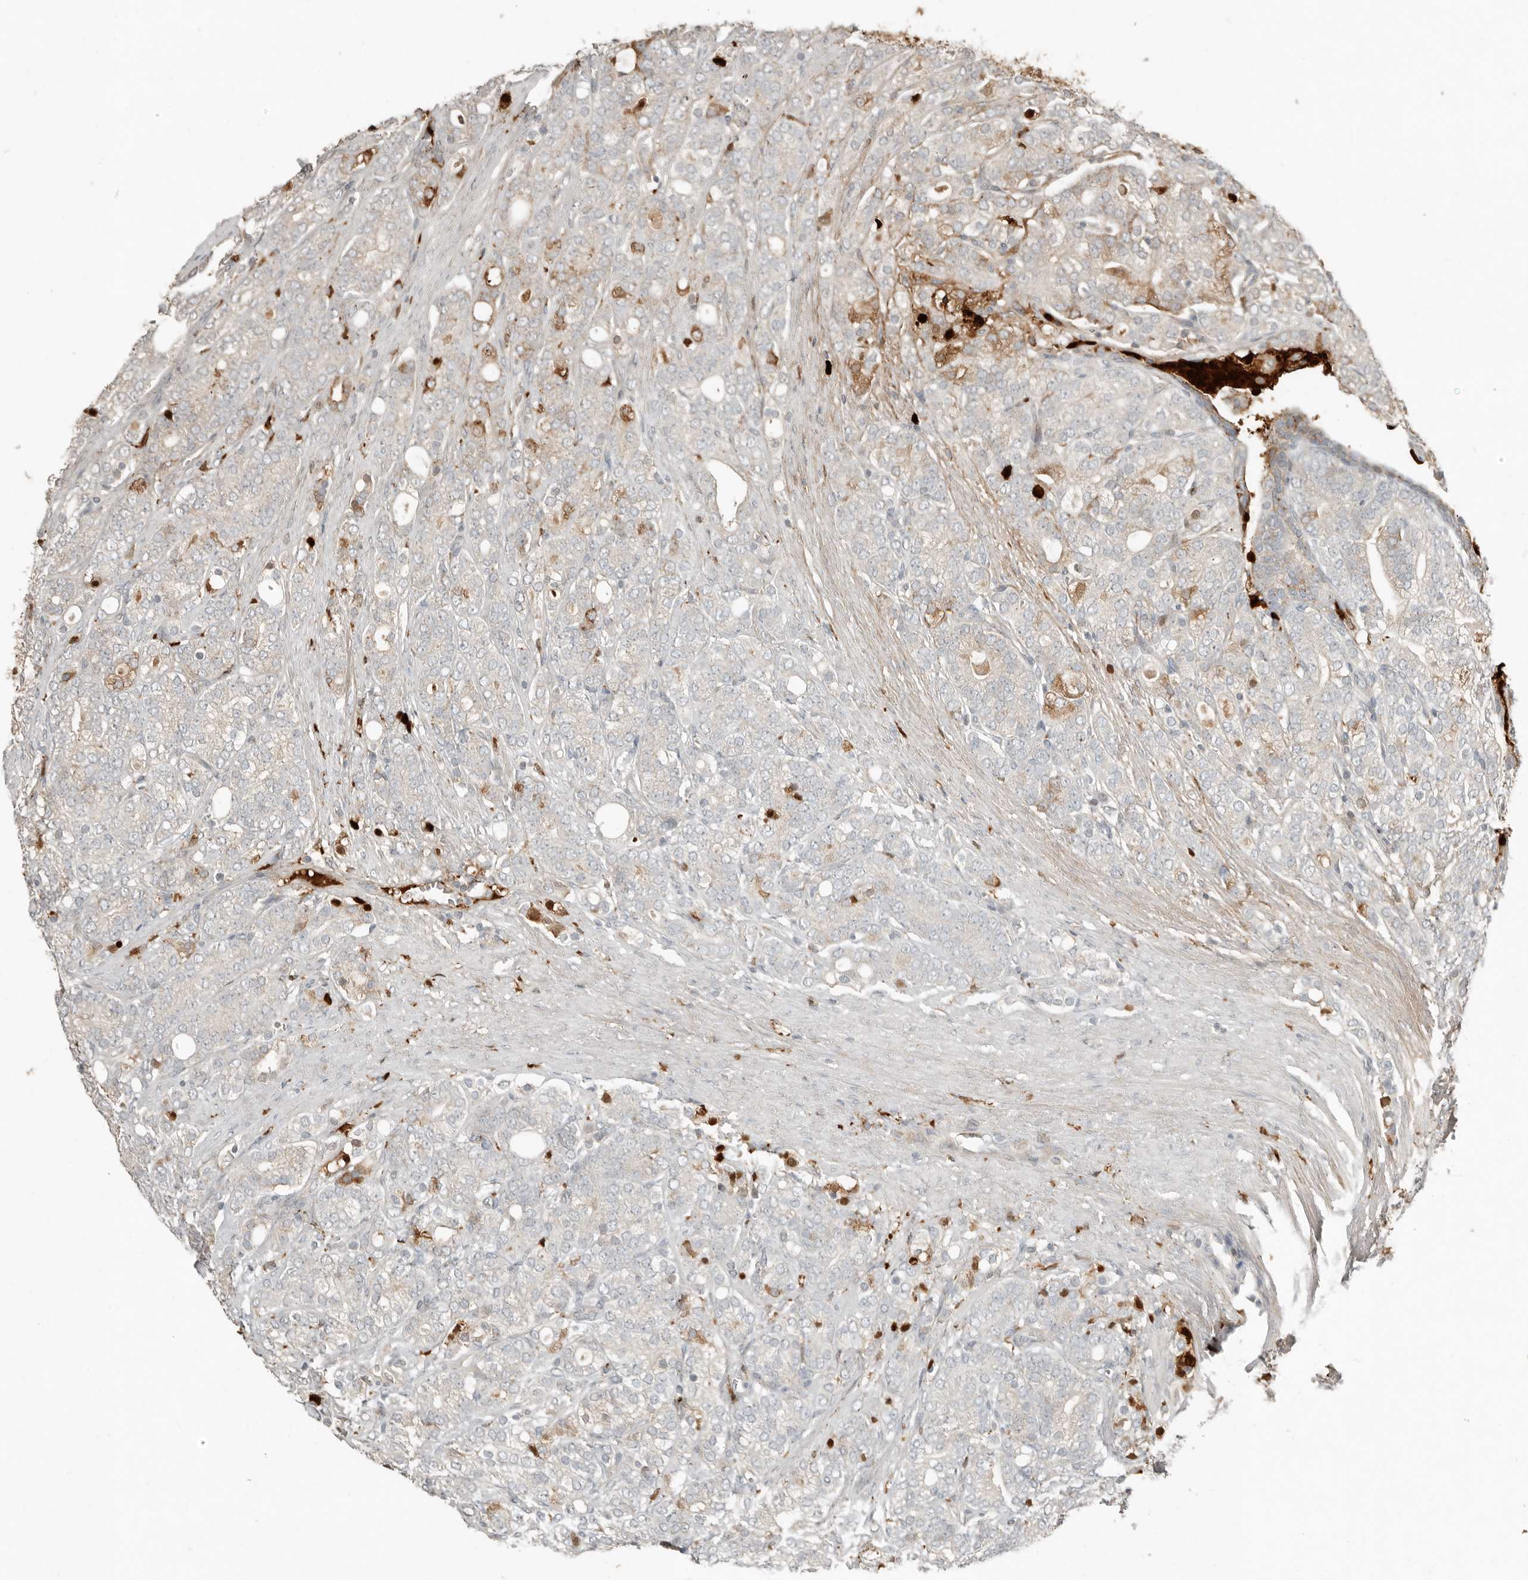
{"staining": {"intensity": "moderate", "quantity": "<25%", "location": "cytoplasmic/membranous"}, "tissue": "prostate cancer", "cell_type": "Tumor cells", "image_type": "cancer", "snomed": [{"axis": "morphology", "description": "Adenocarcinoma, High grade"}, {"axis": "topography", "description": "Prostate"}], "caption": "This is an image of immunohistochemistry (IHC) staining of high-grade adenocarcinoma (prostate), which shows moderate positivity in the cytoplasmic/membranous of tumor cells.", "gene": "KLHL38", "patient": {"sex": "male", "age": 57}}